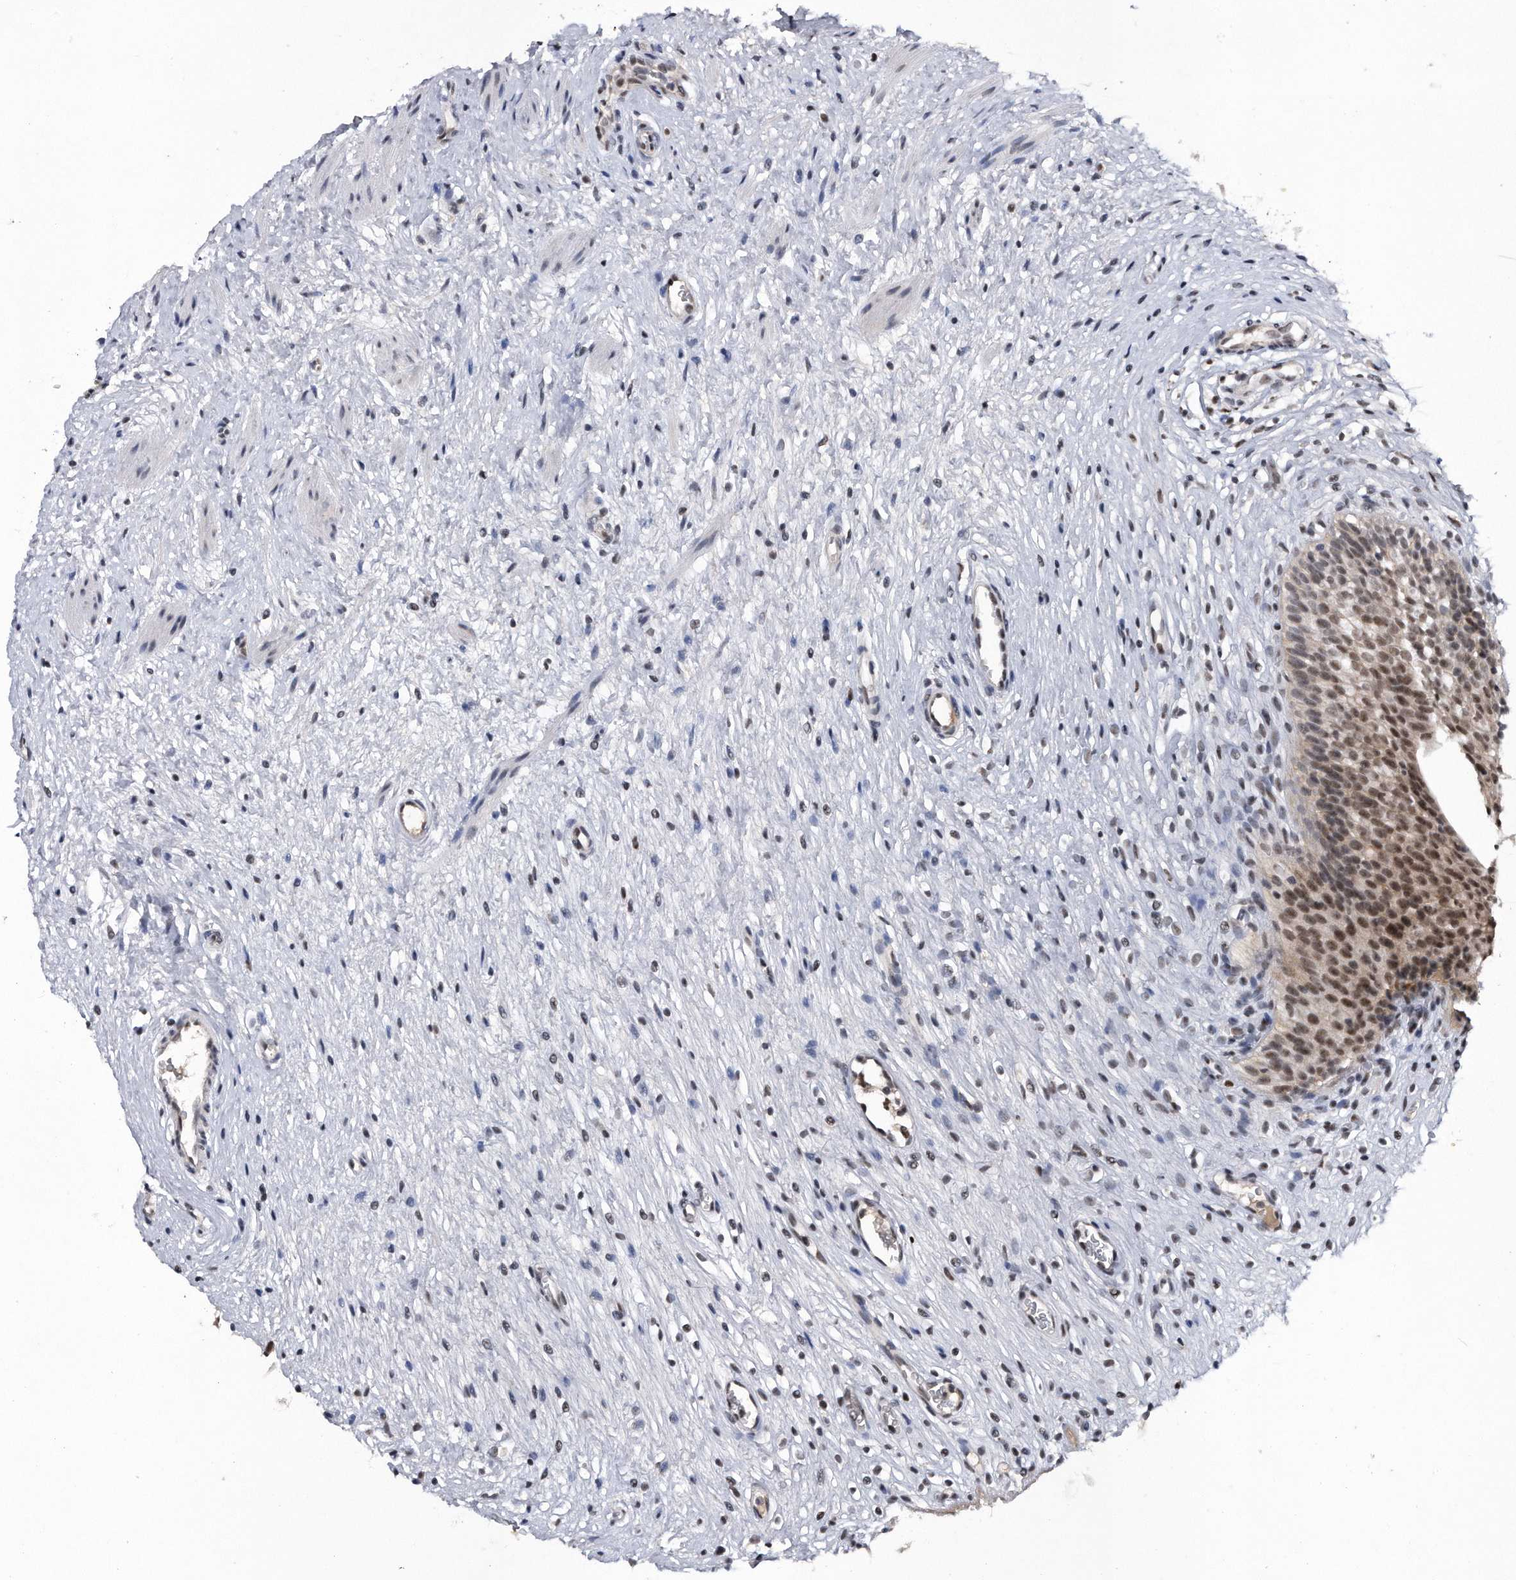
{"staining": {"intensity": "moderate", "quantity": ">75%", "location": "nuclear"}, "tissue": "urinary bladder", "cell_type": "Urothelial cells", "image_type": "normal", "snomed": [{"axis": "morphology", "description": "Normal tissue, NOS"}, {"axis": "topography", "description": "Urinary bladder"}], "caption": "High-magnification brightfield microscopy of unremarkable urinary bladder stained with DAB (brown) and counterstained with hematoxylin (blue). urothelial cells exhibit moderate nuclear expression is present in approximately>75% of cells.", "gene": "VIRMA", "patient": {"sex": "male", "age": 1}}